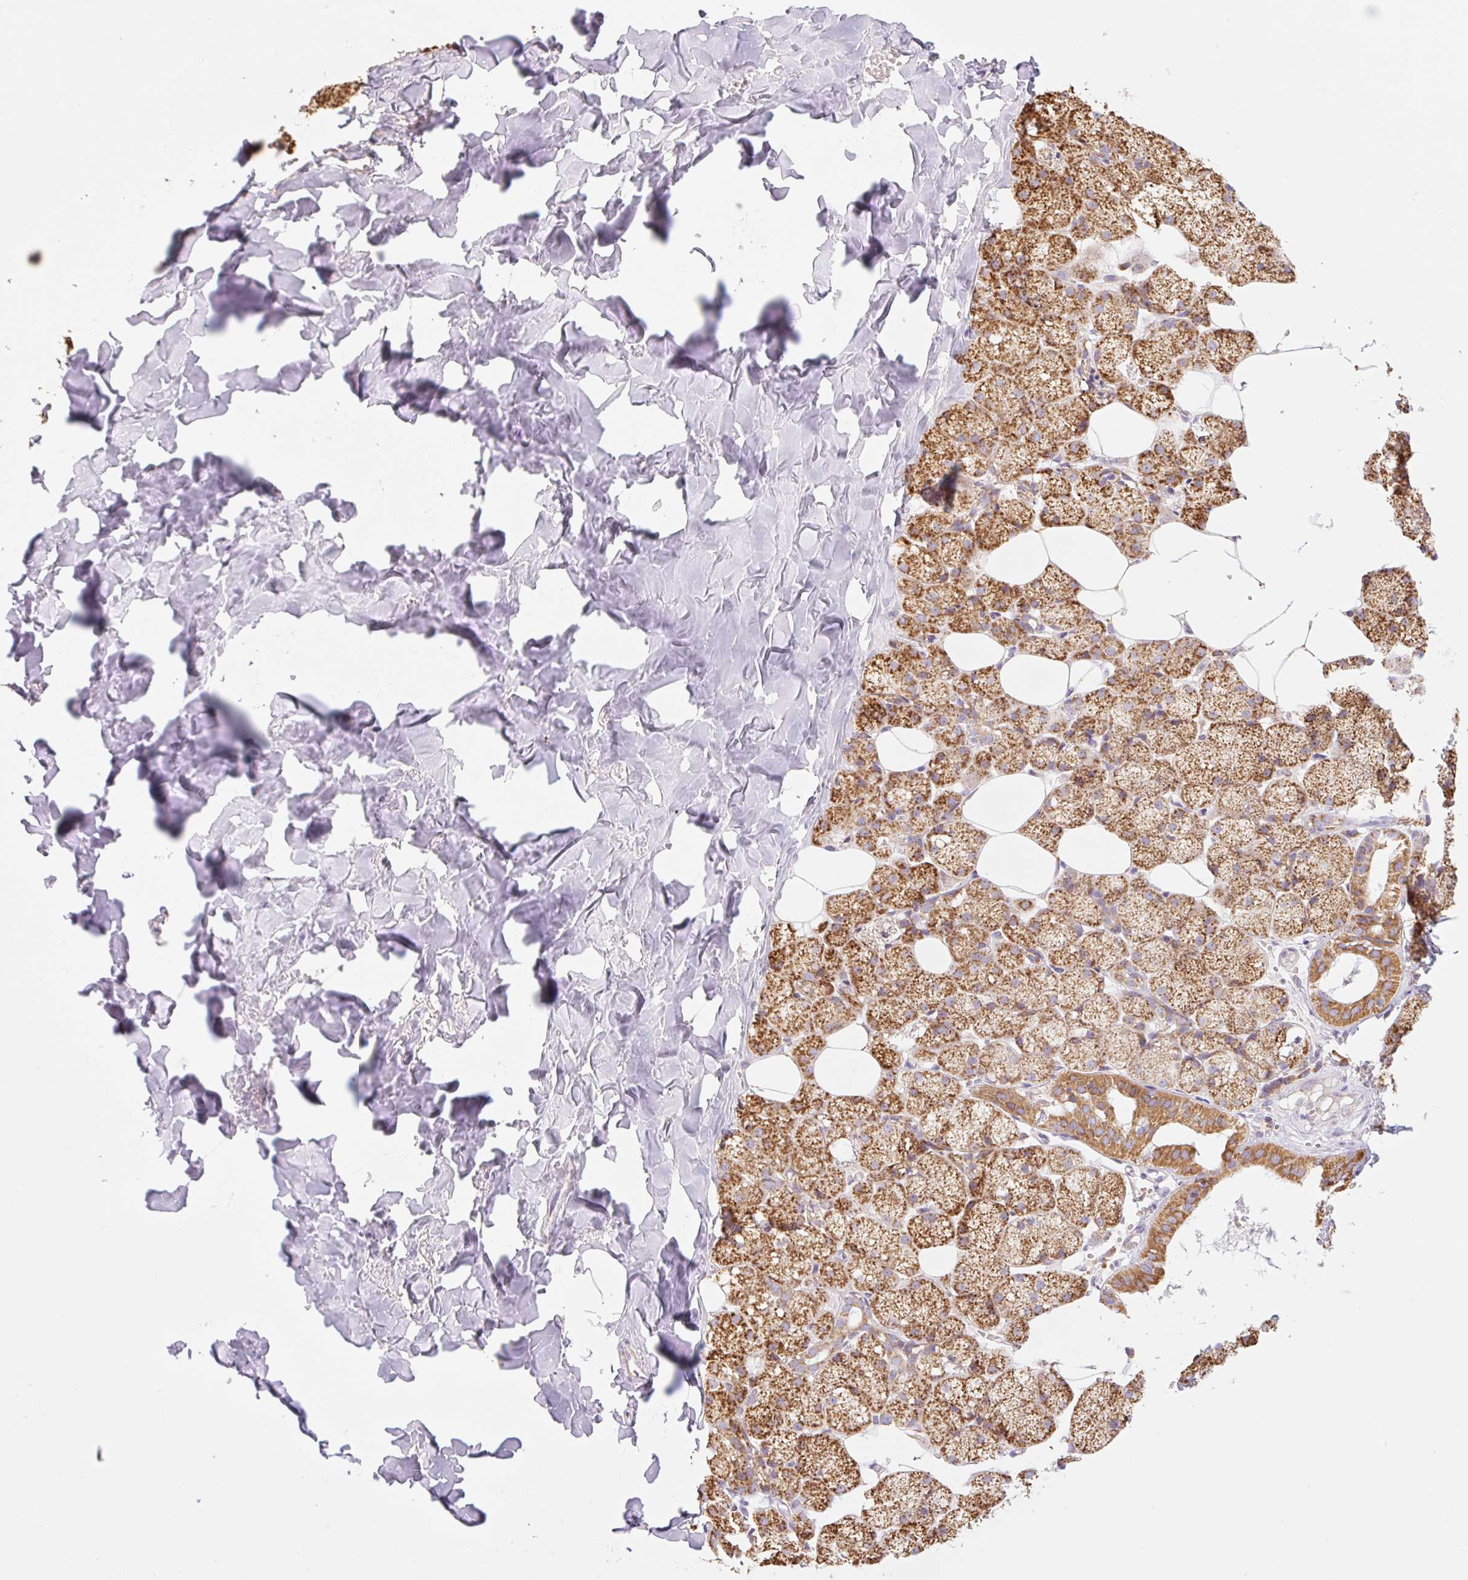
{"staining": {"intensity": "strong", "quantity": ">75%", "location": "cytoplasmic/membranous"}, "tissue": "salivary gland", "cell_type": "Glandular cells", "image_type": "normal", "snomed": [{"axis": "morphology", "description": "Normal tissue, NOS"}, {"axis": "topography", "description": "Salivary gland"}, {"axis": "topography", "description": "Peripheral nerve tissue"}], "caption": "A high amount of strong cytoplasmic/membranous expression is identified in approximately >75% of glandular cells in normal salivary gland. (Brightfield microscopy of DAB IHC at high magnification).", "gene": "GOSR2", "patient": {"sex": "male", "age": 38}}